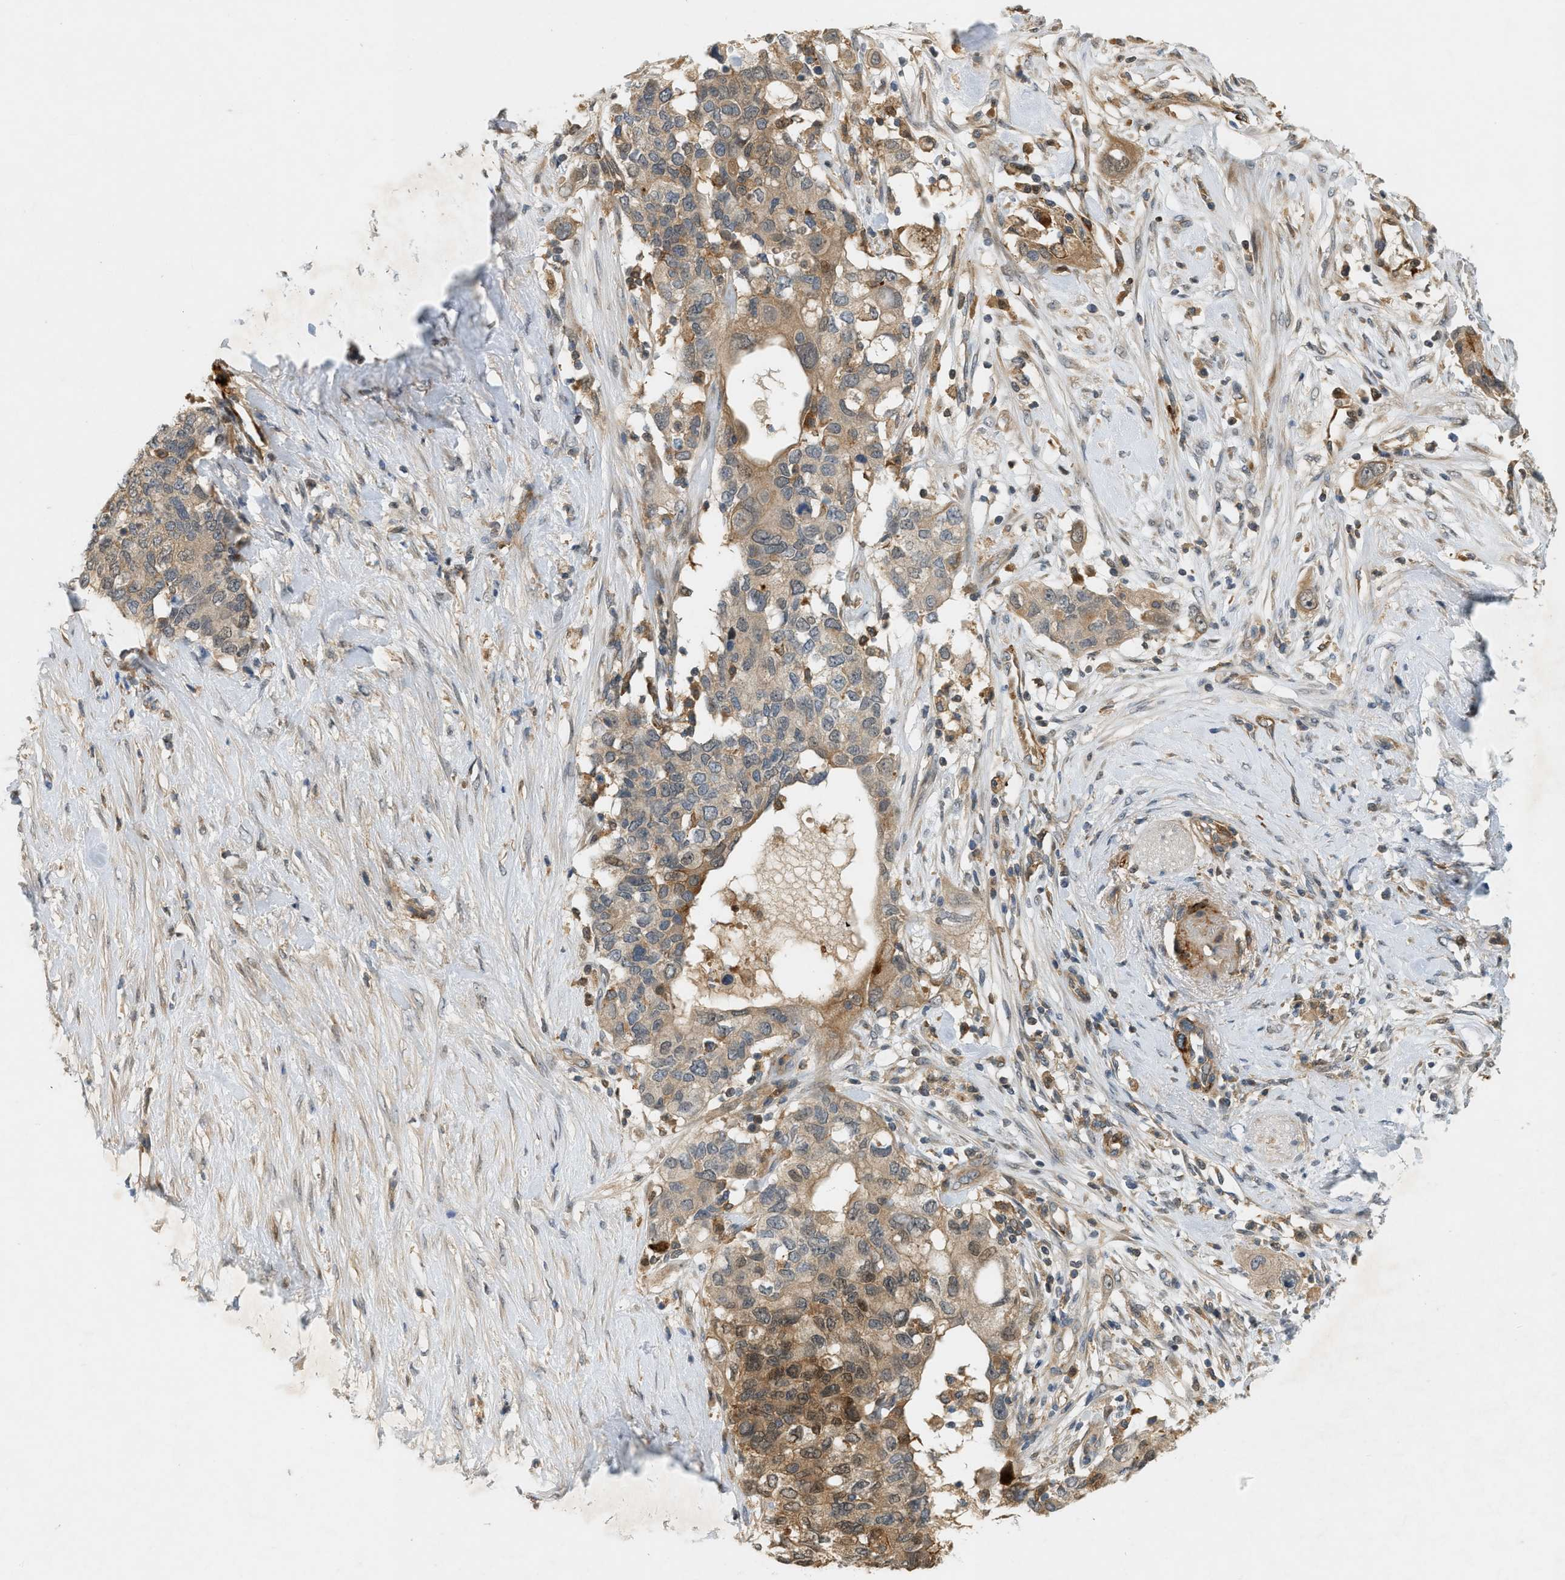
{"staining": {"intensity": "moderate", "quantity": ">75%", "location": "cytoplasmic/membranous,nuclear"}, "tissue": "pancreatic cancer", "cell_type": "Tumor cells", "image_type": "cancer", "snomed": [{"axis": "morphology", "description": "Adenocarcinoma, NOS"}, {"axis": "topography", "description": "Pancreas"}], "caption": "Protein expression analysis of human pancreatic adenocarcinoma reveals moderate cytoplasmic/membranous and nuclear expression in approximately >75% of tumor cells. The staining was performed using DAB (3,3'-diaminobenzidine) to visualize the protein expression in brown, while the nuclei were stained in blue with hematoxylin (Magnification: 20x).", "gene": "PDCL3", "patient": {"sex": "female", "age": 56}}